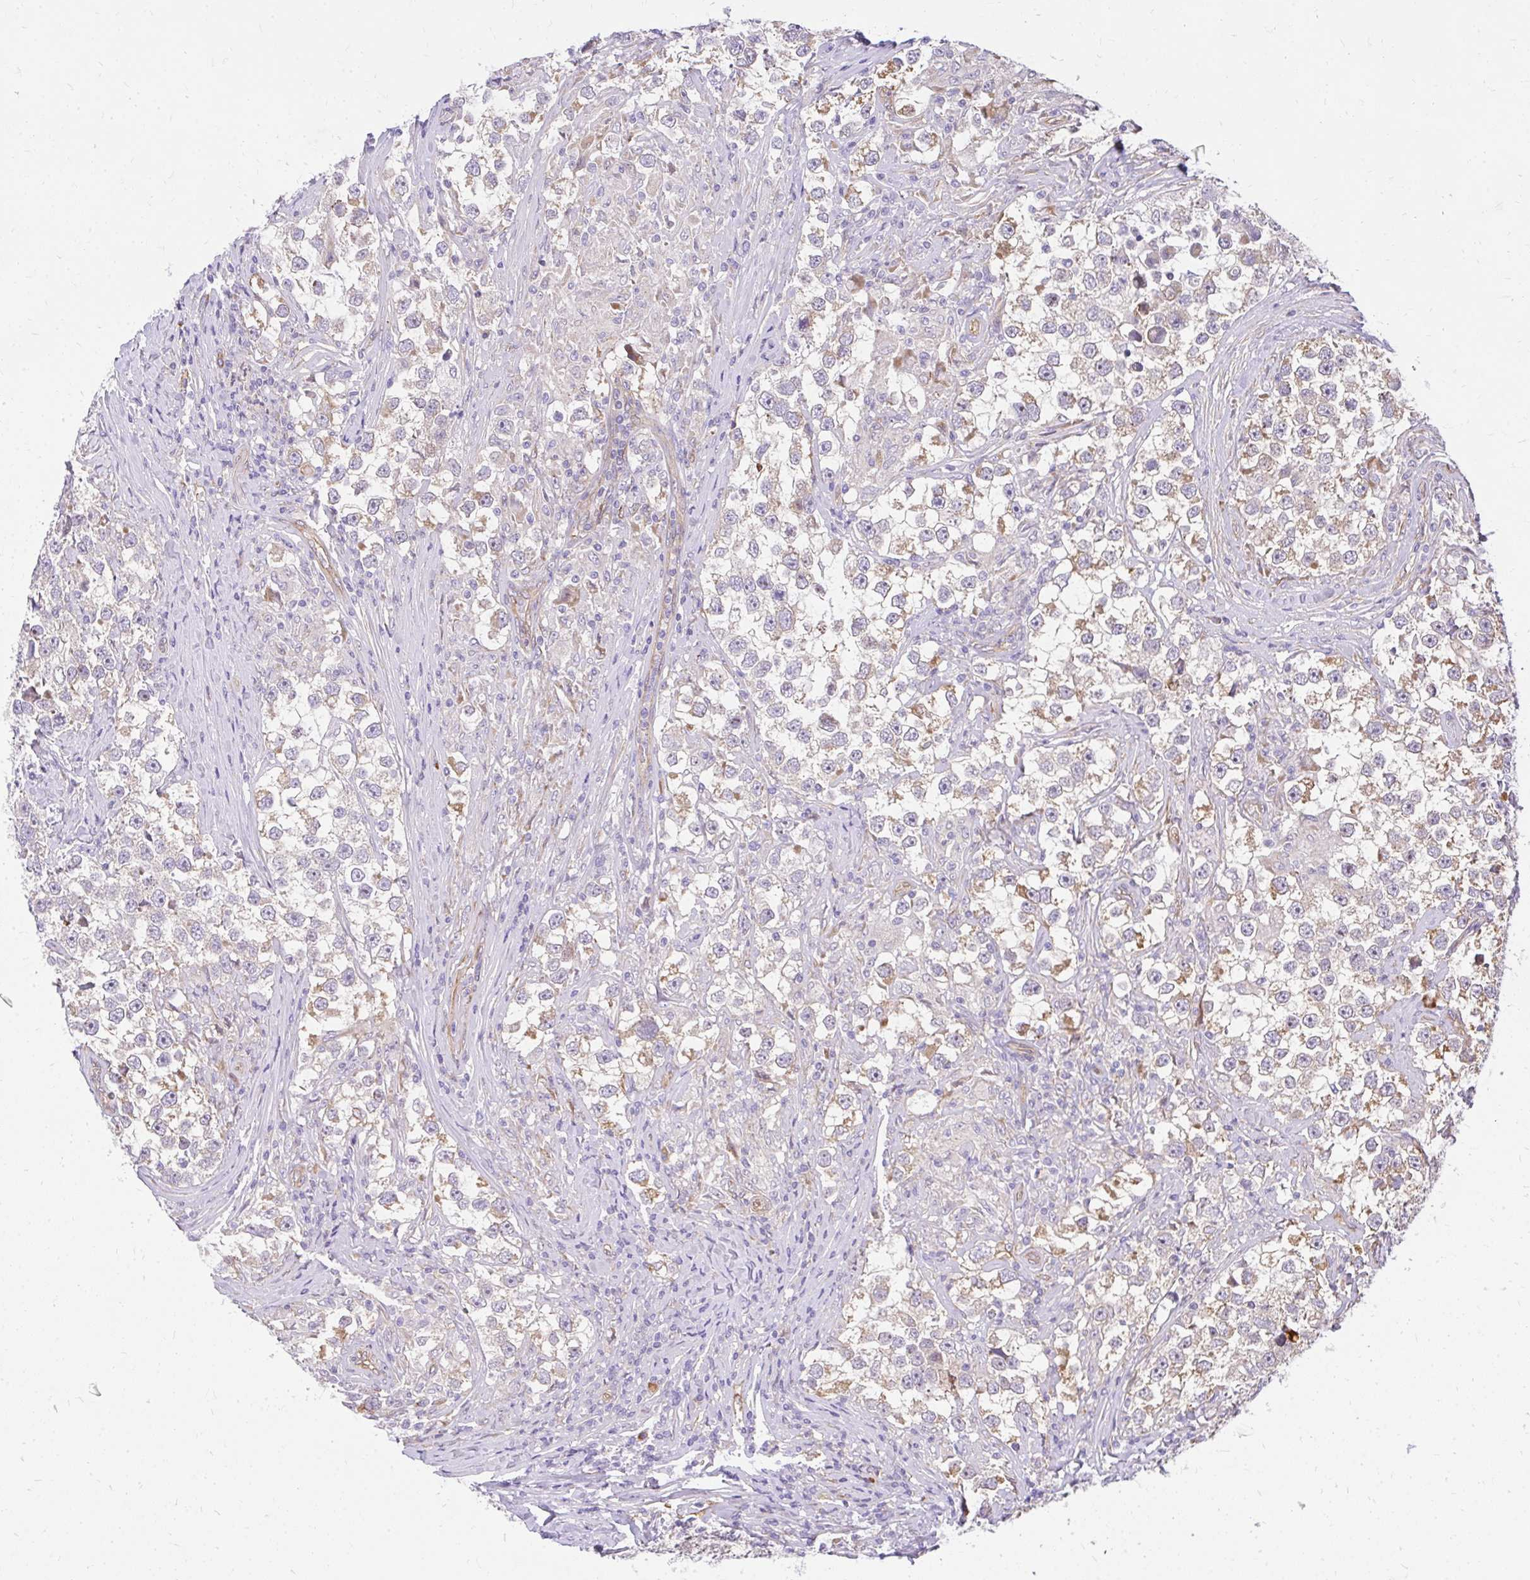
{"staining": {"intensity": "moderate", "quantity": "25%-75%", "location": "cytoplasmic/membranous"}, "tissue": "testis cancer", "cell_type": "Tumor cells", "image_type": "cancer", "snomed": [{"axis": "morphology", "description": "Seminoma, NOS"}, {"axis": "topography", "description": "Testis"}], "caption": "Immunohistochemical staining of human testis seminoma demonstrates medium levels of moderate cytoplasmic/membranous positivity in approximately 25%-75% of tumor cells.", "gene": "RSKR", "patient": {"sex": "male", "age": 46}}